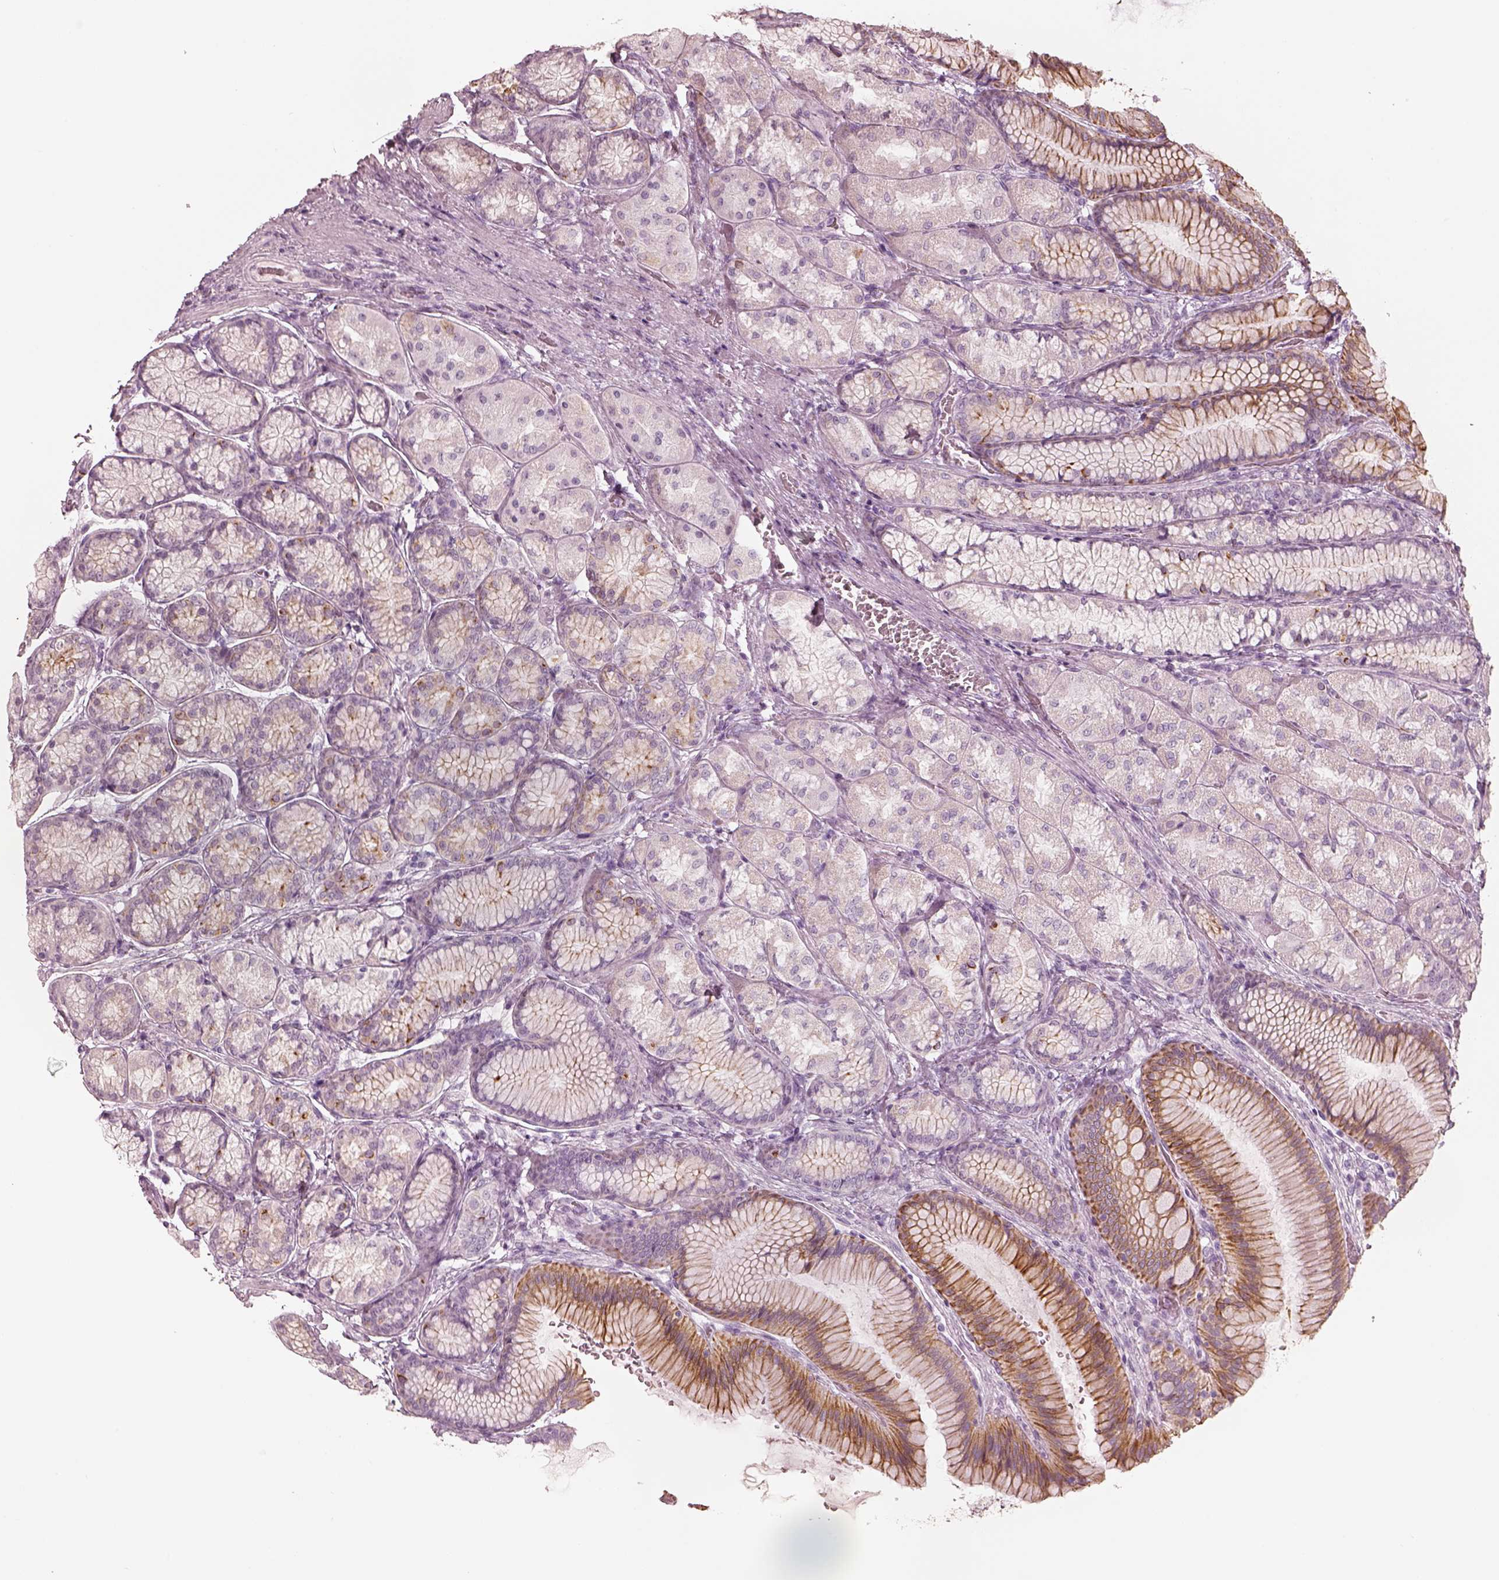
{"staining": {"intensity": "moderate", "quantity": "25%-75%", "location": "cytoplasmic/membranous"}, "tissue": "stomach", "cell_type": "Glandular cells", "image_type": "normal", "snomed": [{"axis": "morphology", "description": "Normal tissue, NOS"}, {"axis": "morphology", "description": "Adenocarcinoma, NOS"}, {"axis": "morphology", "description": "Adenocarcinoma, High grade"}, {"axis": "topography", "description": "Stomach, upper"}, {"axis": "topography", "description": "Stomach"}], "caption": "Moderate cytoplasmic/membranous expression for a protein is present in about 25%-75% of glandular cells of benign stomach using immunohistochemistry.", "gene": "PON3", "patient": {"sex": "female", "age": 65}}